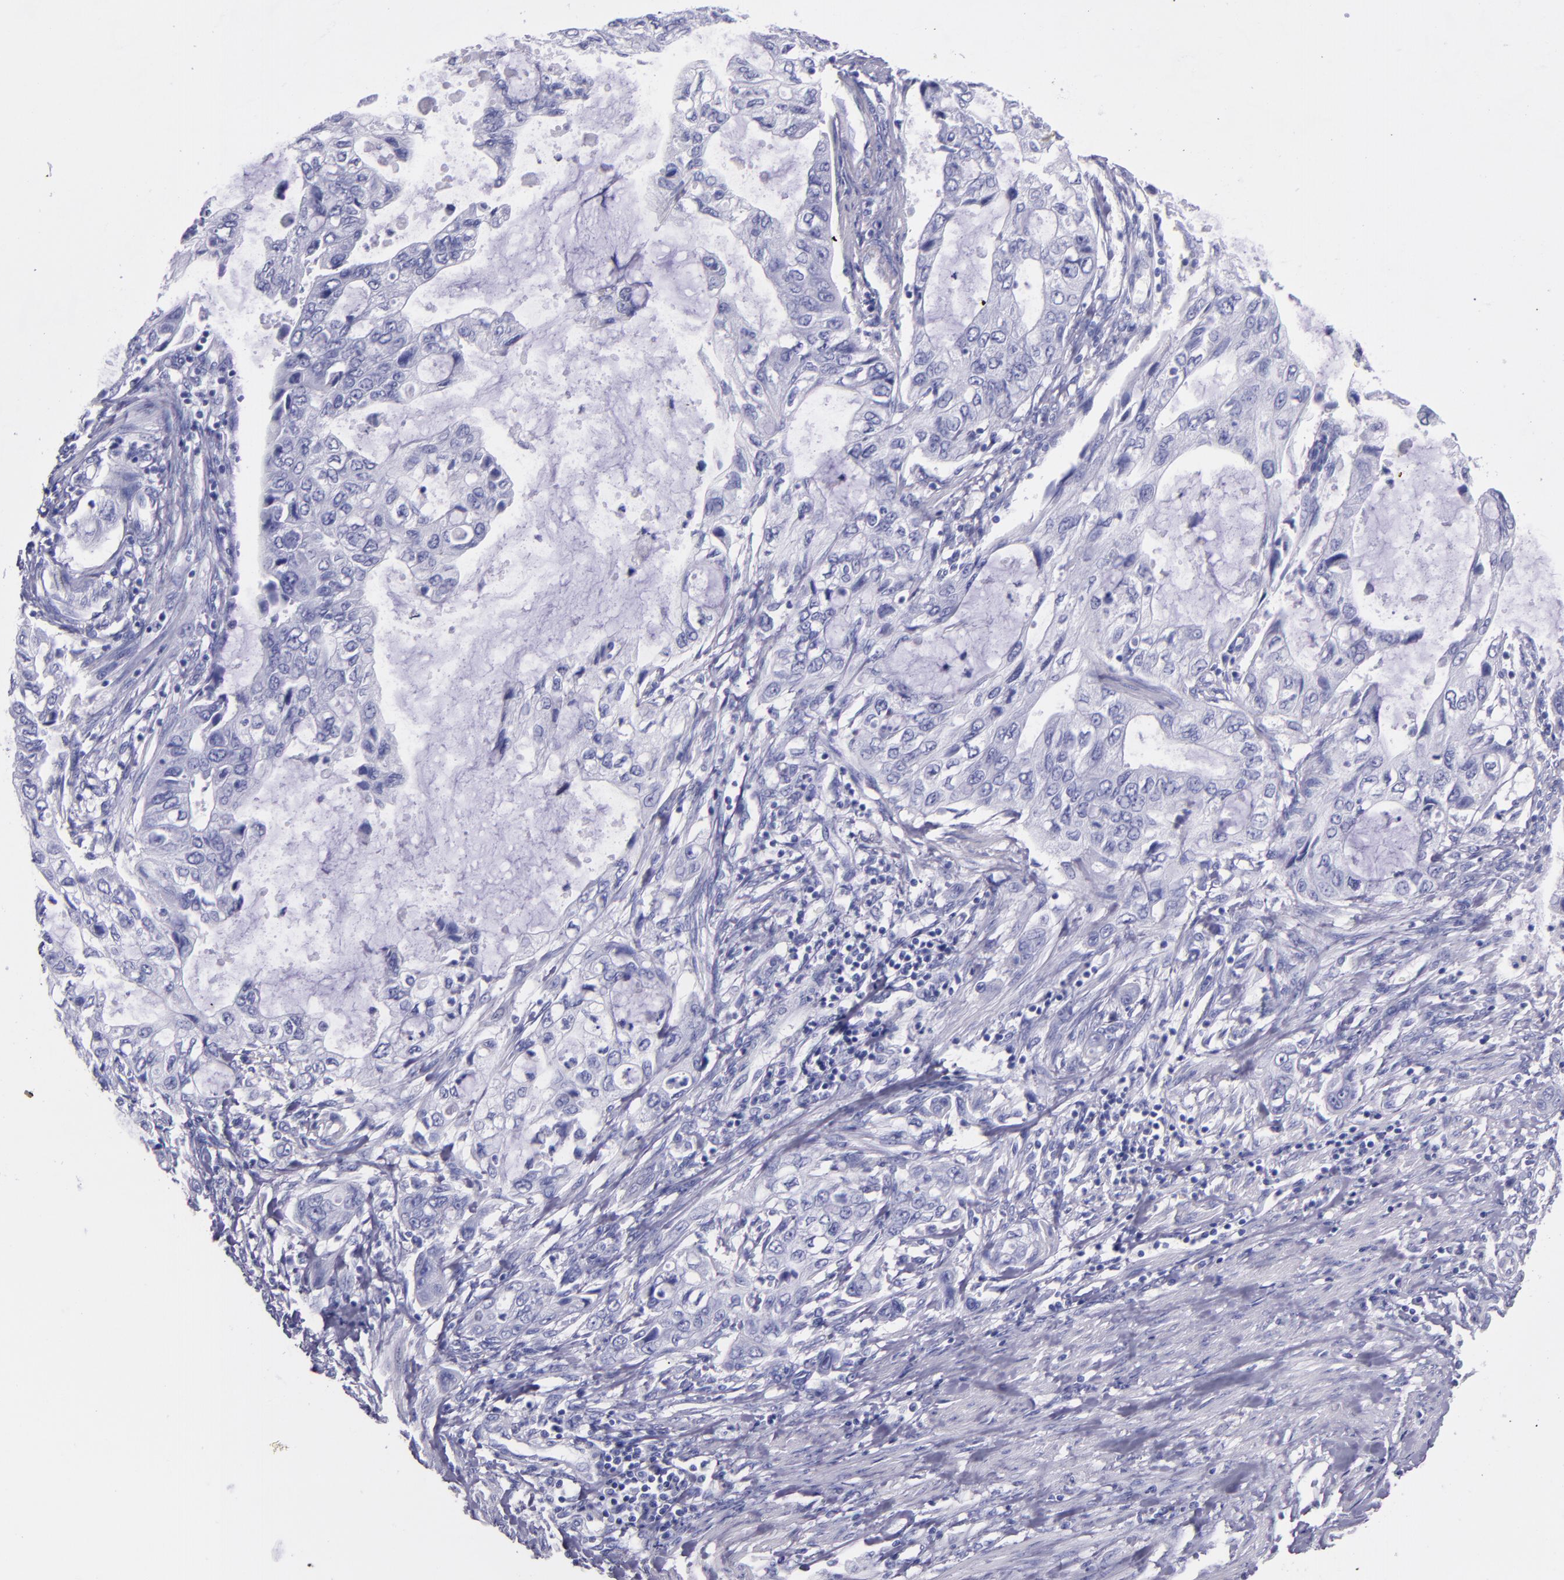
{"staining": {"intensity": "negative", "quantity": "none", "location": "none"}, "tissue": "stomach cancer", "cell_type": "Tumor cells", "image_type": "cancer", "snomed": [{"axis": "morphology", "description": "Adenocarcinoma, NOS"}, {"axis": "topography", "description": "Stomach, upper"}], "caption": "A photomicrograph of human stomach adenocarcinoma is negative for staining in tumor cells.", "gene": "SFTPA2", "patient": {"sex": "female", "age": 52}}